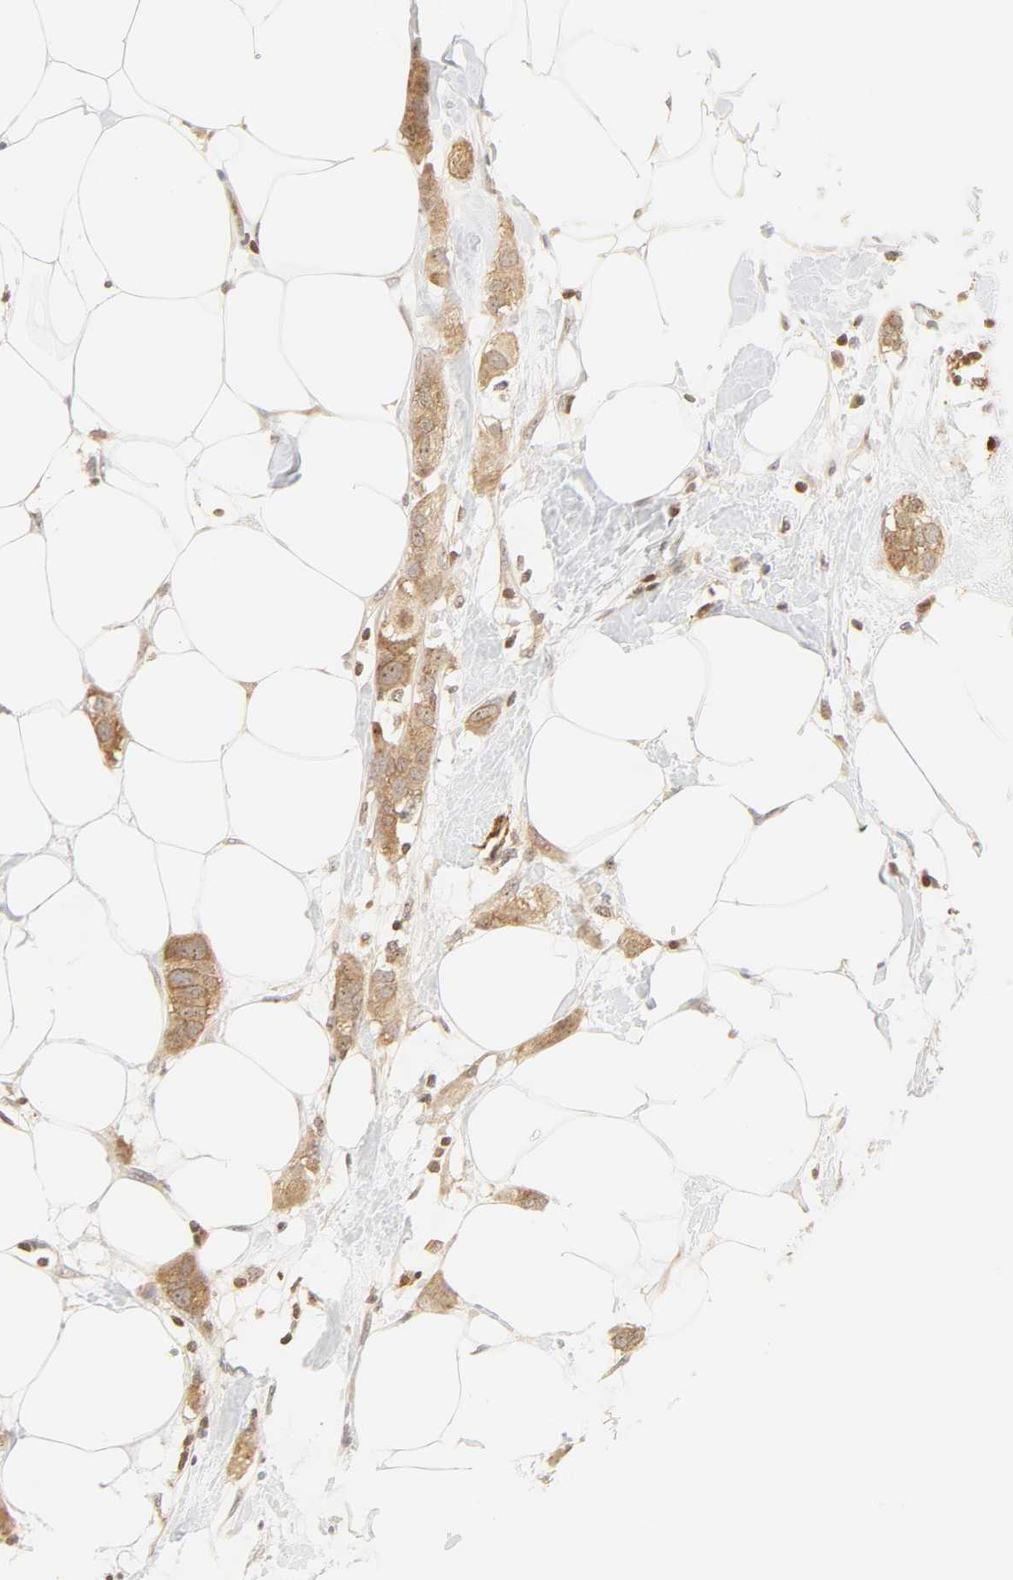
{"staining": {"intensity": "moderate", "quantity": ">75%", "location": "cytoplasmic/membranous"}, "tissue": "breast cancer", "cell_type": "Tumor cells", "image_type": "cancer", "snomed": [{"axis": "morphology", "description": "Normal tissue, NOS"}, {"axis": "morphology", "description": "Duct carcinoma"}, {"axis": "topography", "description": "Breast"}], "caption": "Immunohistochemistry (DAB (3,3'-diaminobenzidine)) staining of breast cancer displays moderate cytoplasmic/membranous protein staining in about >75% of tumor cells.", "gene": "KIF2A", "patient": {"sex": "female", "age": 50}}